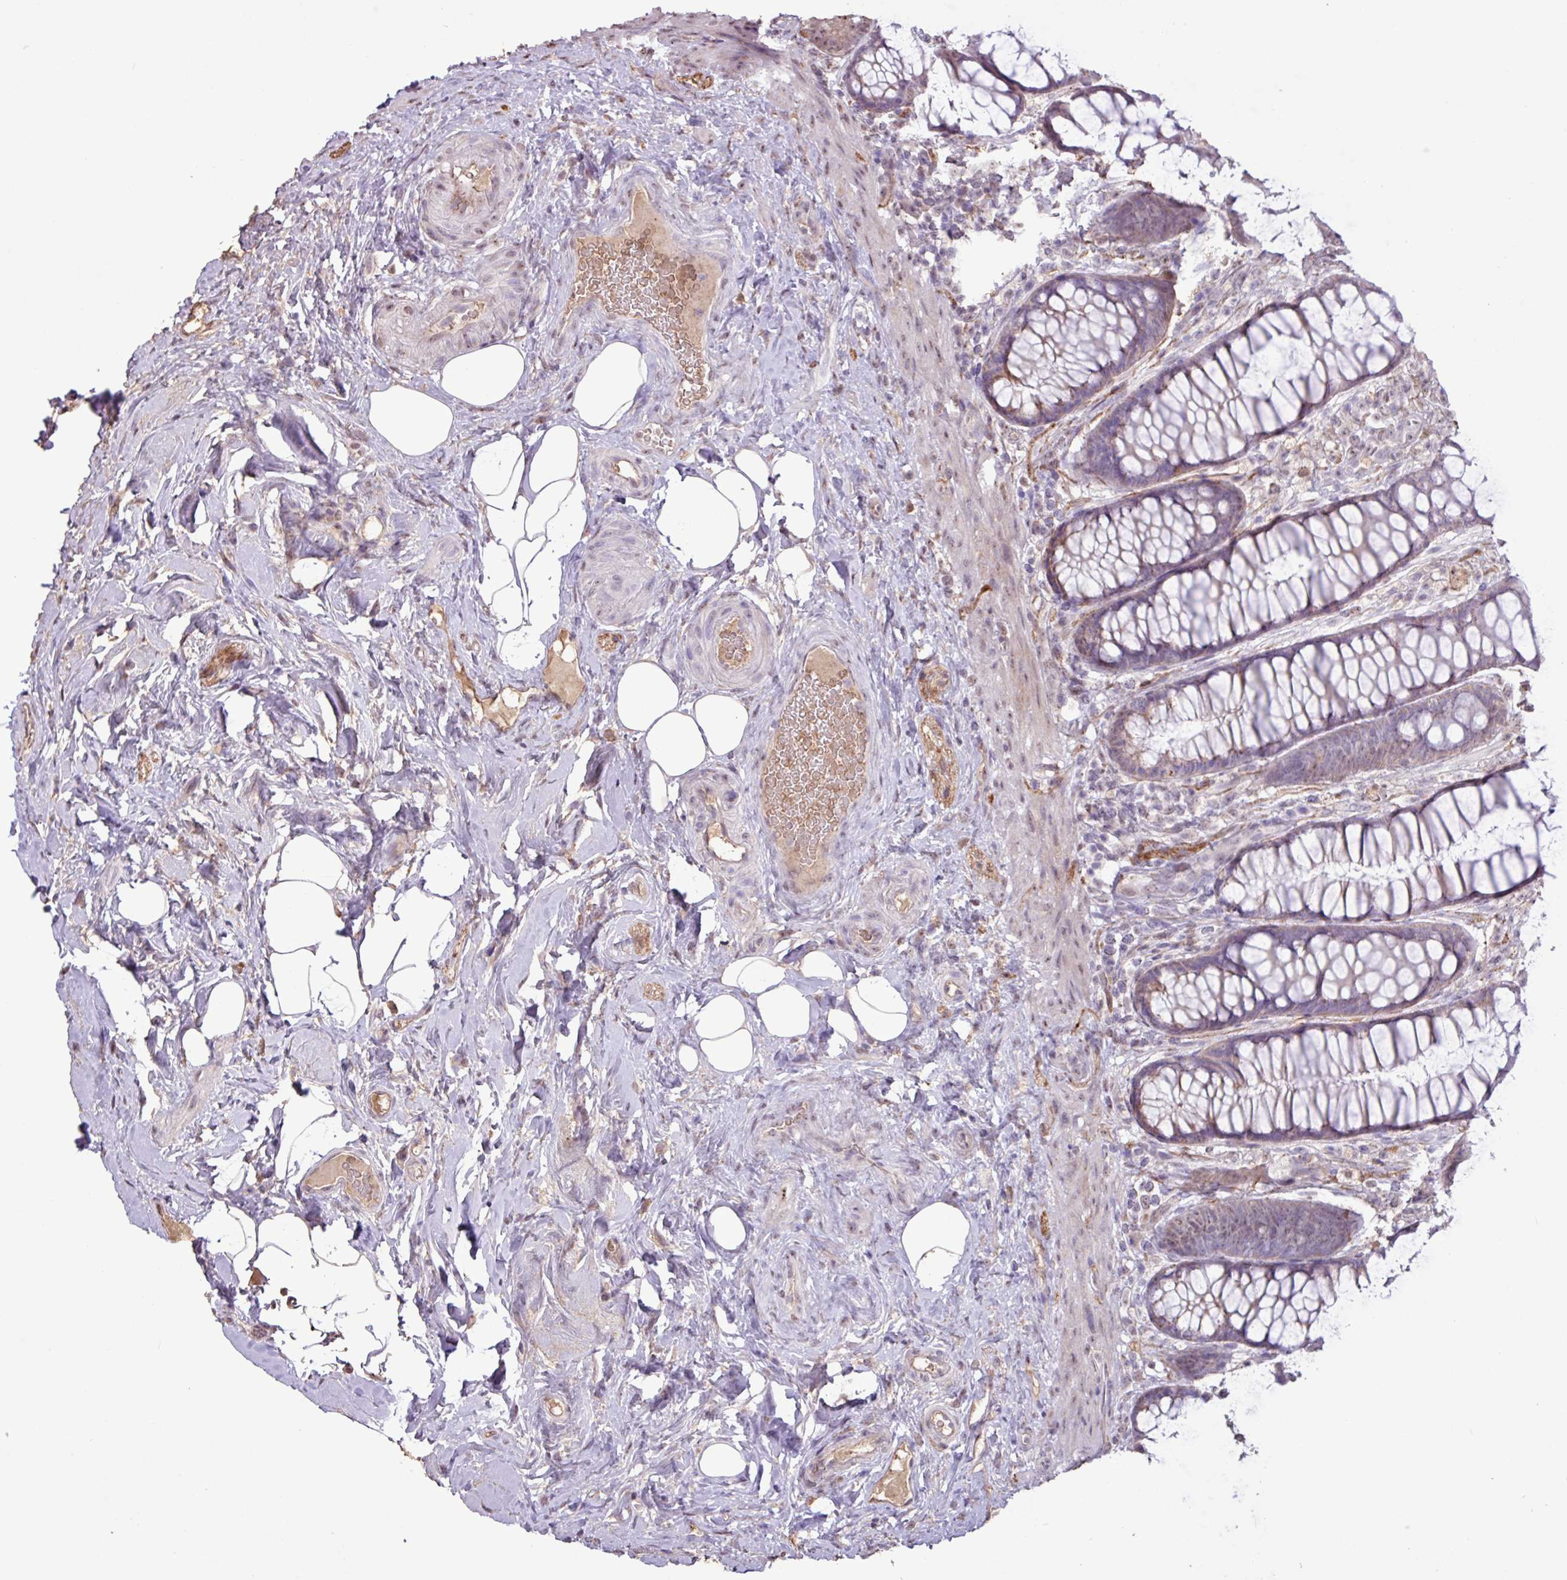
{"staining": {"intensity": "weak", "quantity": "25%-75%", "location": "cytoplasmic/membranous,nuclear"}, "tissue": "rectum", "cell_type": "Glandular cells", "image_type": "normal", "snomed": [{"axis": "morphology", "description": "Normal tissue, NOS"}, {"axis": "topography", "description": "Rectum"}], "caption": "Unremarkable rectum exhibits weak cytoplasmic/membranous,nuclear staining in approximately 25%-75% of glandular cells.", "gene": "L3MBTL3", "patient": {"sex": "female", "age": 67}}